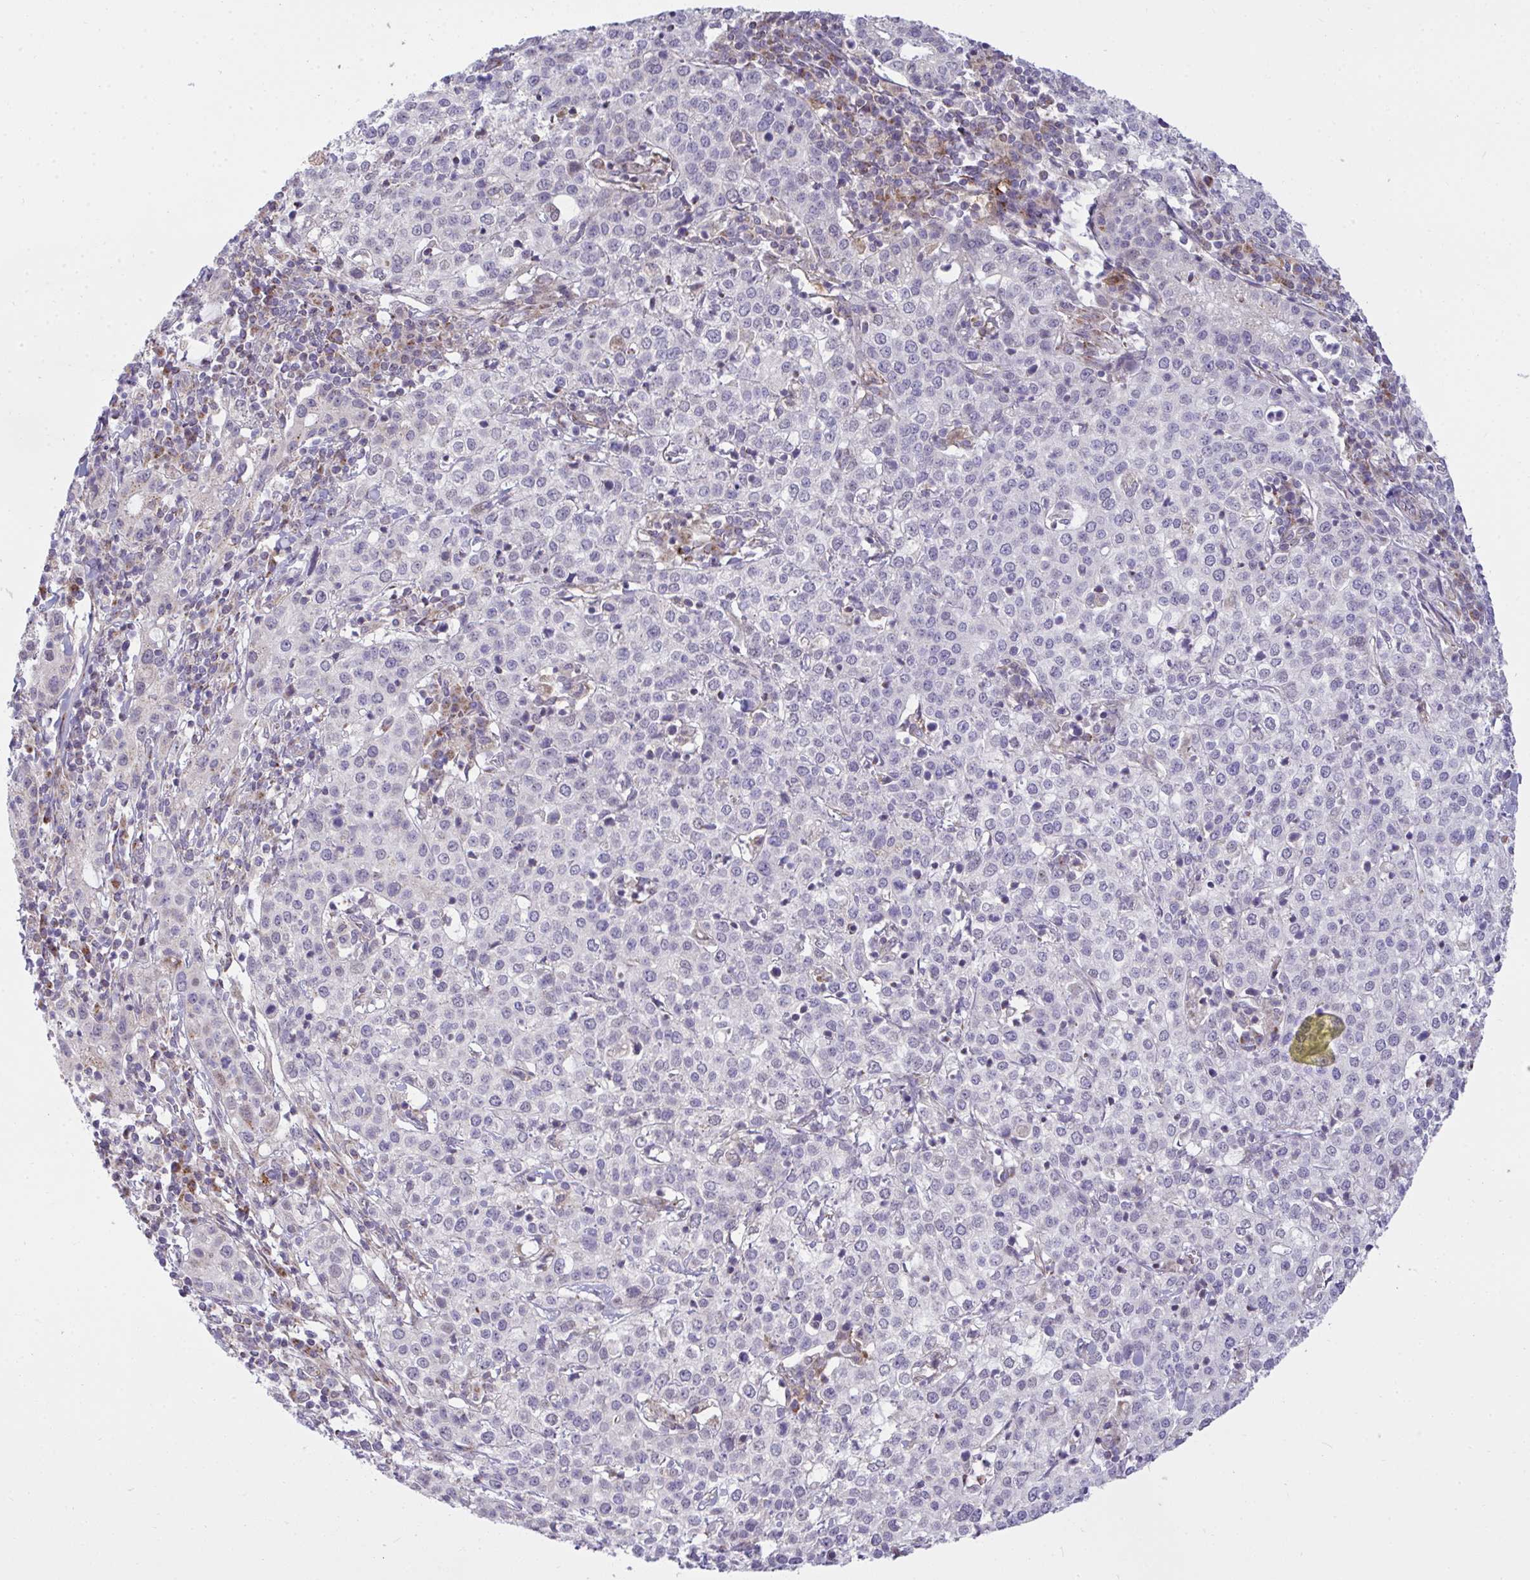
{"staining": {"intensity": "weak", "quantity": "25%-75%", "location": "cytoplasmic/membranous"}, "tissue": "cervical cancer", "cell_type": "Tumor cells", "image_type": "cancer", "snomed": [{"axis": "morphology", "description": "Normal tissue, NOS"}, {"axis": "morphology", "description": "Adenocarcinoma, NOS"}, {"axis": "topography", "description": "Cervix"}], "caption": "This is a photomicrograph of IHC staining of cervical adenocarcinoma, which shows weak staining in the cytoplasmic/membranous of tumor cells.", "gene": "SRRM4", "patient": {"sex": "female", "age": 44}}